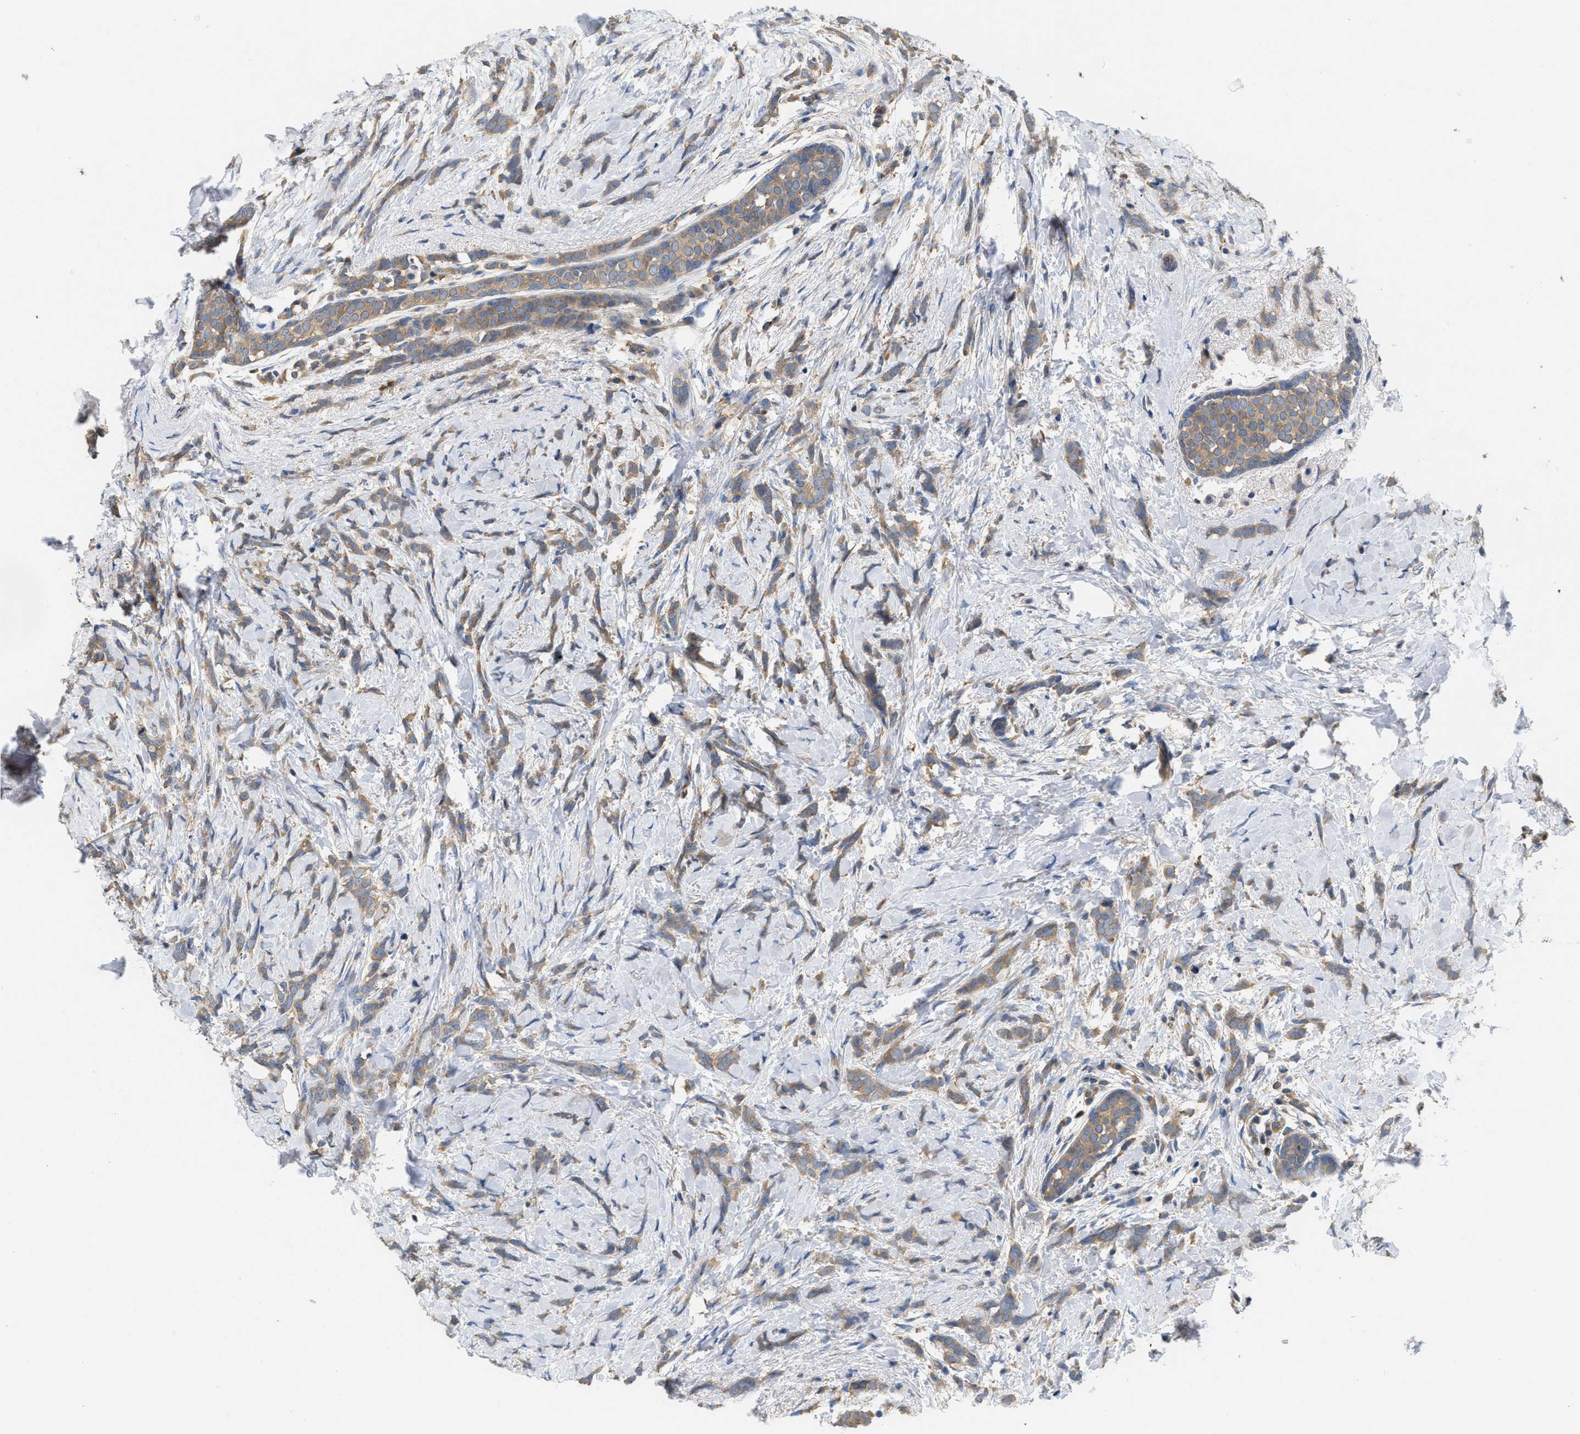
{"staining": {"intensity": "weak", "quantity": ">75%", "location": "cytoplasmic/membranous"}, "tissue": "breast cancer", "cell_type": "Tumor cells", "image_type": "cancer", "snomed": [{"axis": "morphology", "description": "Lobular carcinoma, in situ"}, {"axis": "morphology", "description": "Lobular carcinoma"}, {"axis": "topography", "description": "Breast"}], "caption": "A micrograph of human breast cancer (lobular carcinoma) stained for a protein reveals weak cytoplasmic/membranous brown staining in tumor cells. The staining was performed using DAB to visualize the protein expression in brown, while the nuclei were stained in blue with hematoxylin (Magnification: 20x).", "gene": "RNF216", "patient": {"sex": "female", "age": 41}}